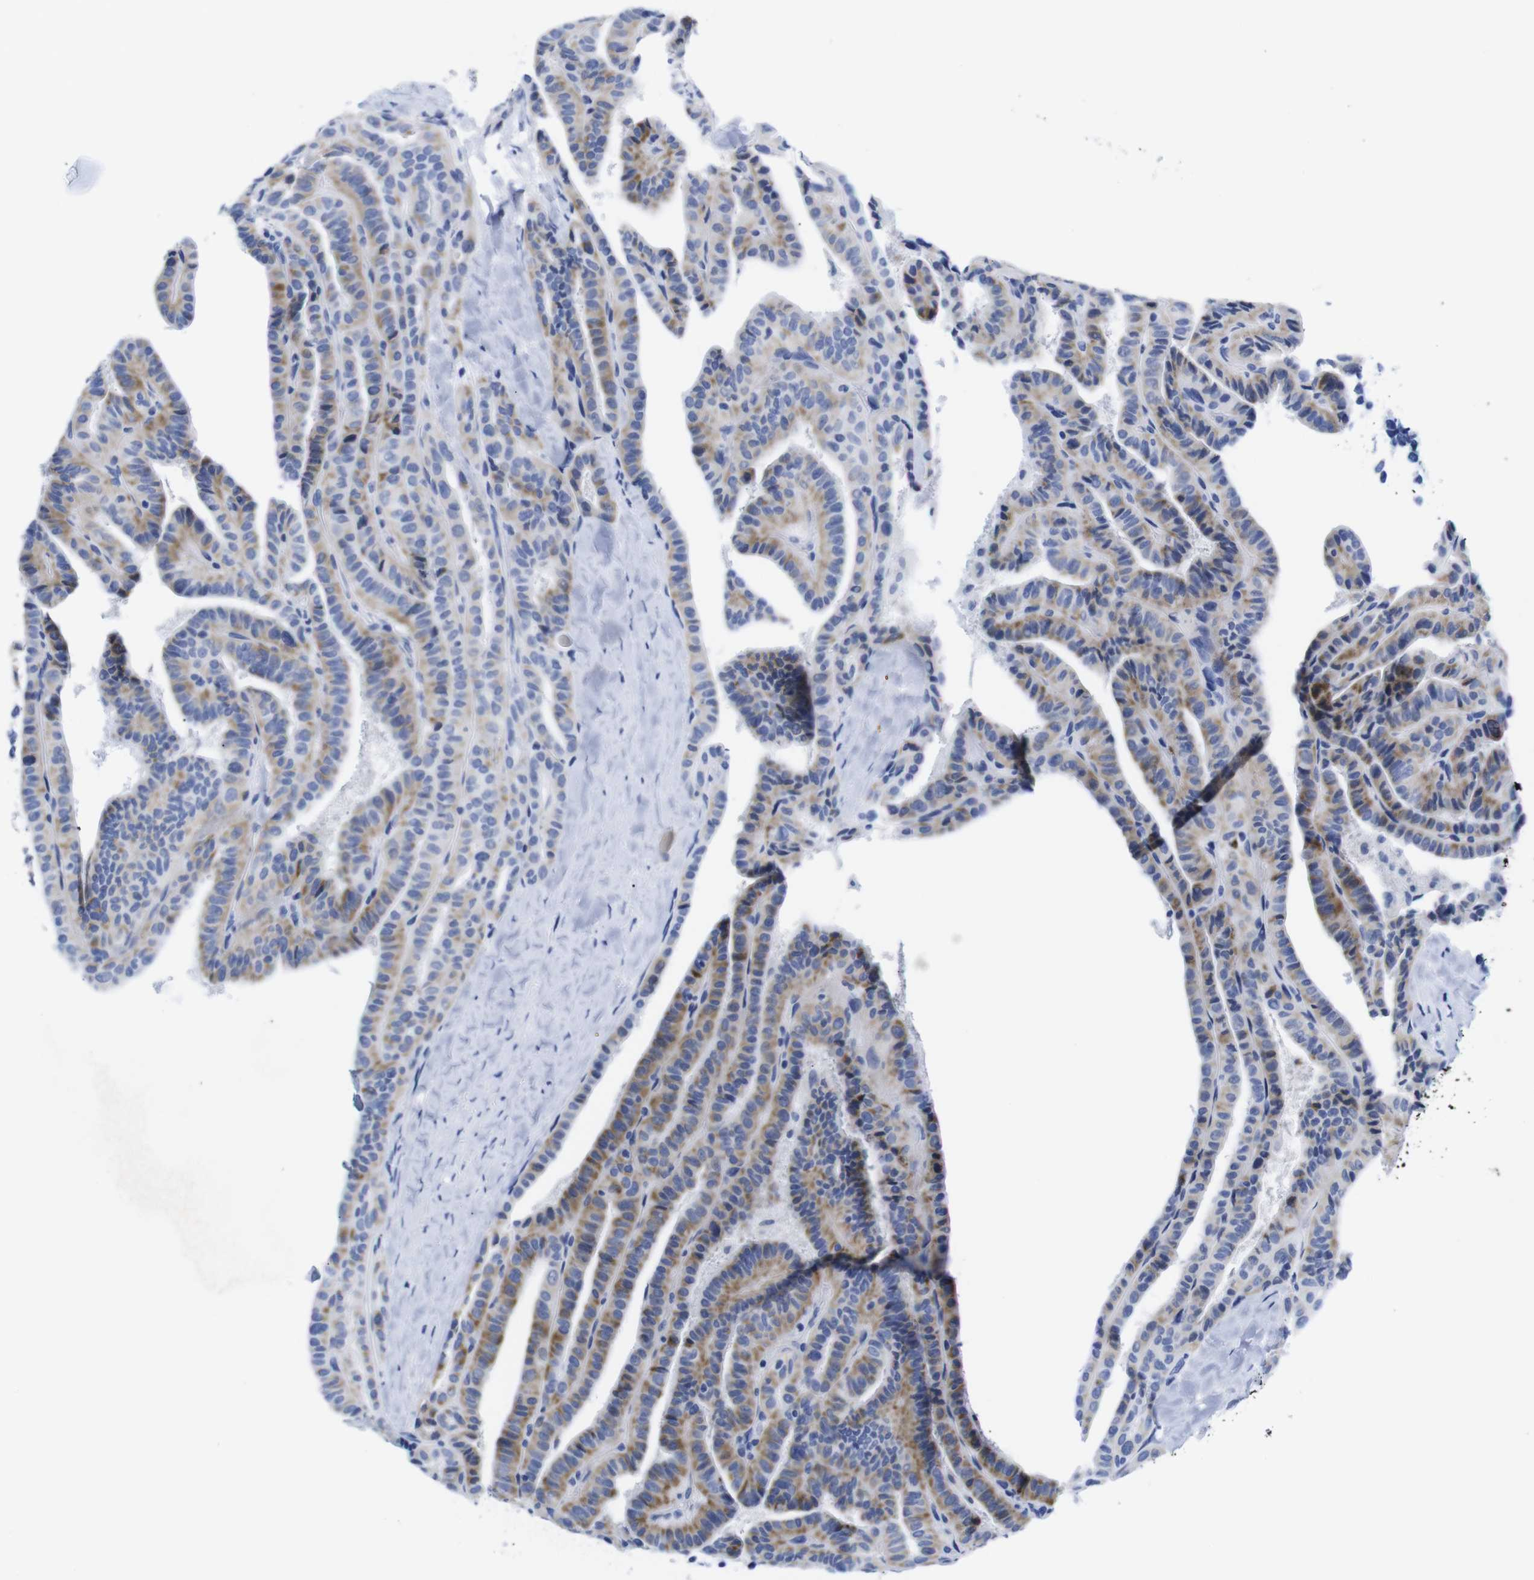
{"staining": {"intensity": "moderate", "quantity": ">75%", "location": "cytoplasmic/membranous"}, "tissue": "thyroid cancer", "cell_type": "Tumor cells", "image_type": "cancer", "snomed": [{"axis": "morphology", "description": "Papillary adenocarcinoma, NOS"}, {"axis": "topography", "description": "Thyroid gland"}], "caption": "Moderate cytoplasmic/membranous staining for a protein is seen in about >75% of tumor cells of thyroid cancer using immunohistochemistry (IHC).", "gene": "LRRC55", "patient": {"sex": "male", "age": 77}}